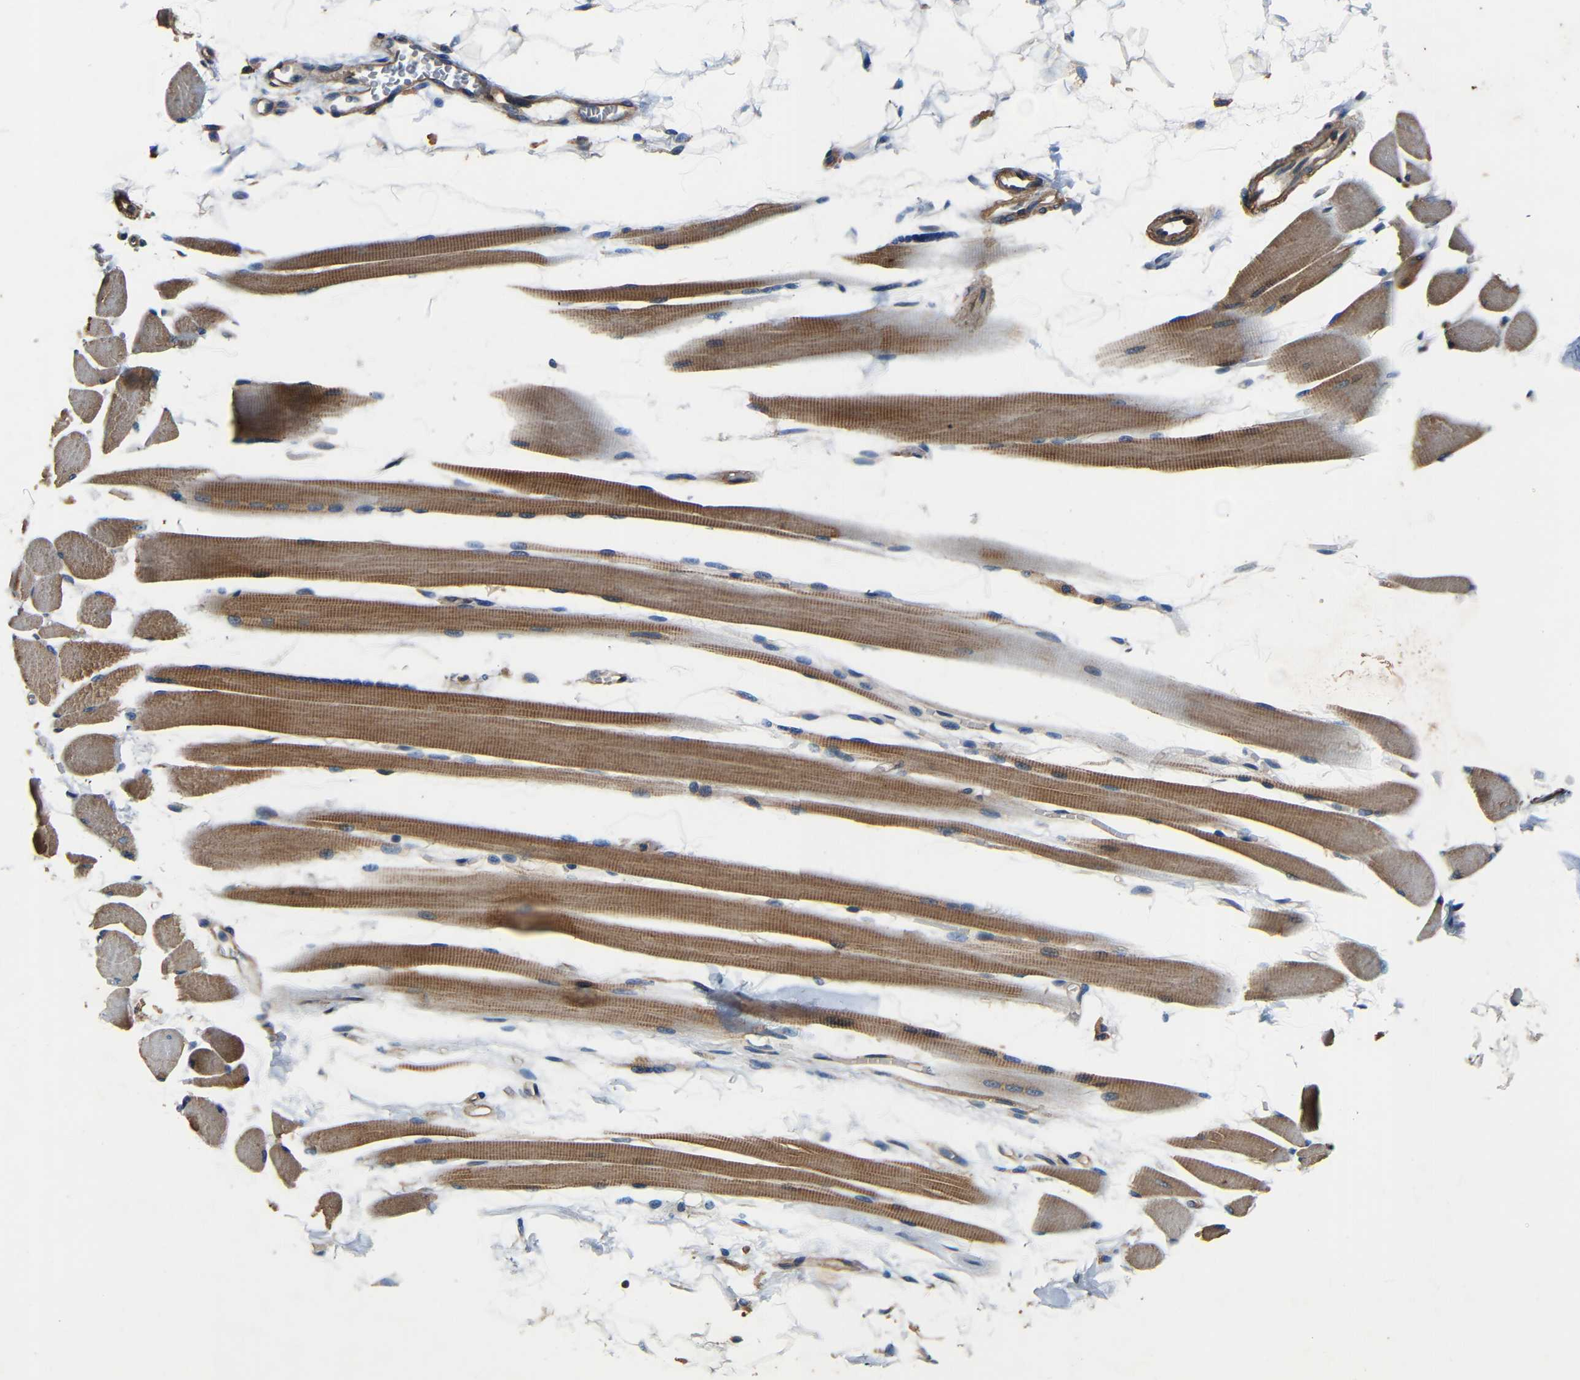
{"staining": {"intensity": "moderate", "quantity": ">75%", "location": "cytoplasmic/membranous"}, "tissue": "skeletal muscle", "cell_type": "Myocytes", "image_type": "normal", "snomed": [{"axis": "morphology", "description": "Normal tissue, NOS"}, {"axis": "topography", "description": "Skeletal muscle"}, {"axis": "topography", "description": "Oral tissue"}, {"axis": "topography", "description": "Peripheral nerve tissue"}], "caption": "IHC of benign human skeletal muscle exhibits medium levels of moderate cytoplasmic/membranous positivity in about >75% of myocytes. Immunohistochemistry stains the protein in brown and the nuclei are stained blue.", "gene": "CNR2", "patient": {"sex": "female", "age": 84}}